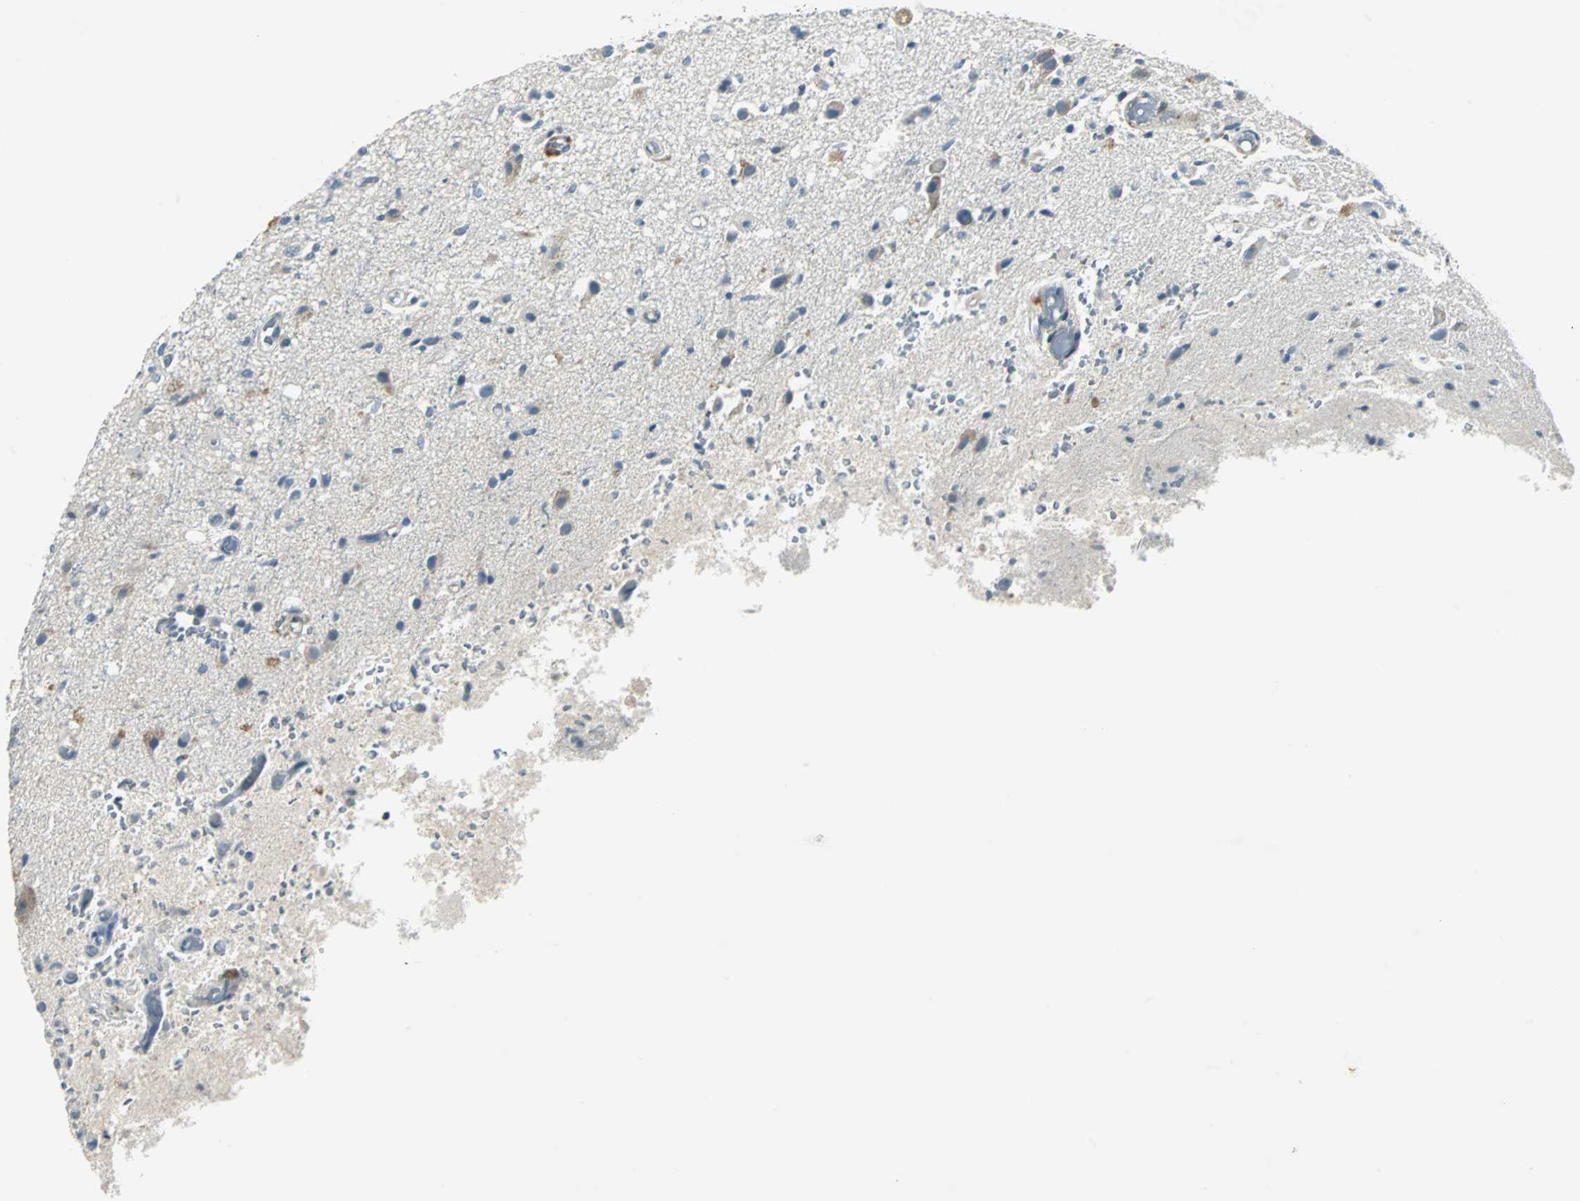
{"staining": {"intensity": "weak", "quantity": "<25%", "location": "cytoplasmic/membranous"}, "tissue": "glioma", "cell_type": "Tumor cells", "image_type": "cancer", "snomed": [{"axis": "morphology", "description": "Normal tissue, NOS"}, {"axis": "morphology", "description": "Glioma, malignant, High grade"}, {"axis": "topography", "description": "Cerebral cortex"}], "caption": "Immunohistochemistry of human glioma shows no expression in tumor cells.", "gene": "FHL2", "patient": {"sex": "male", "age": 77}}